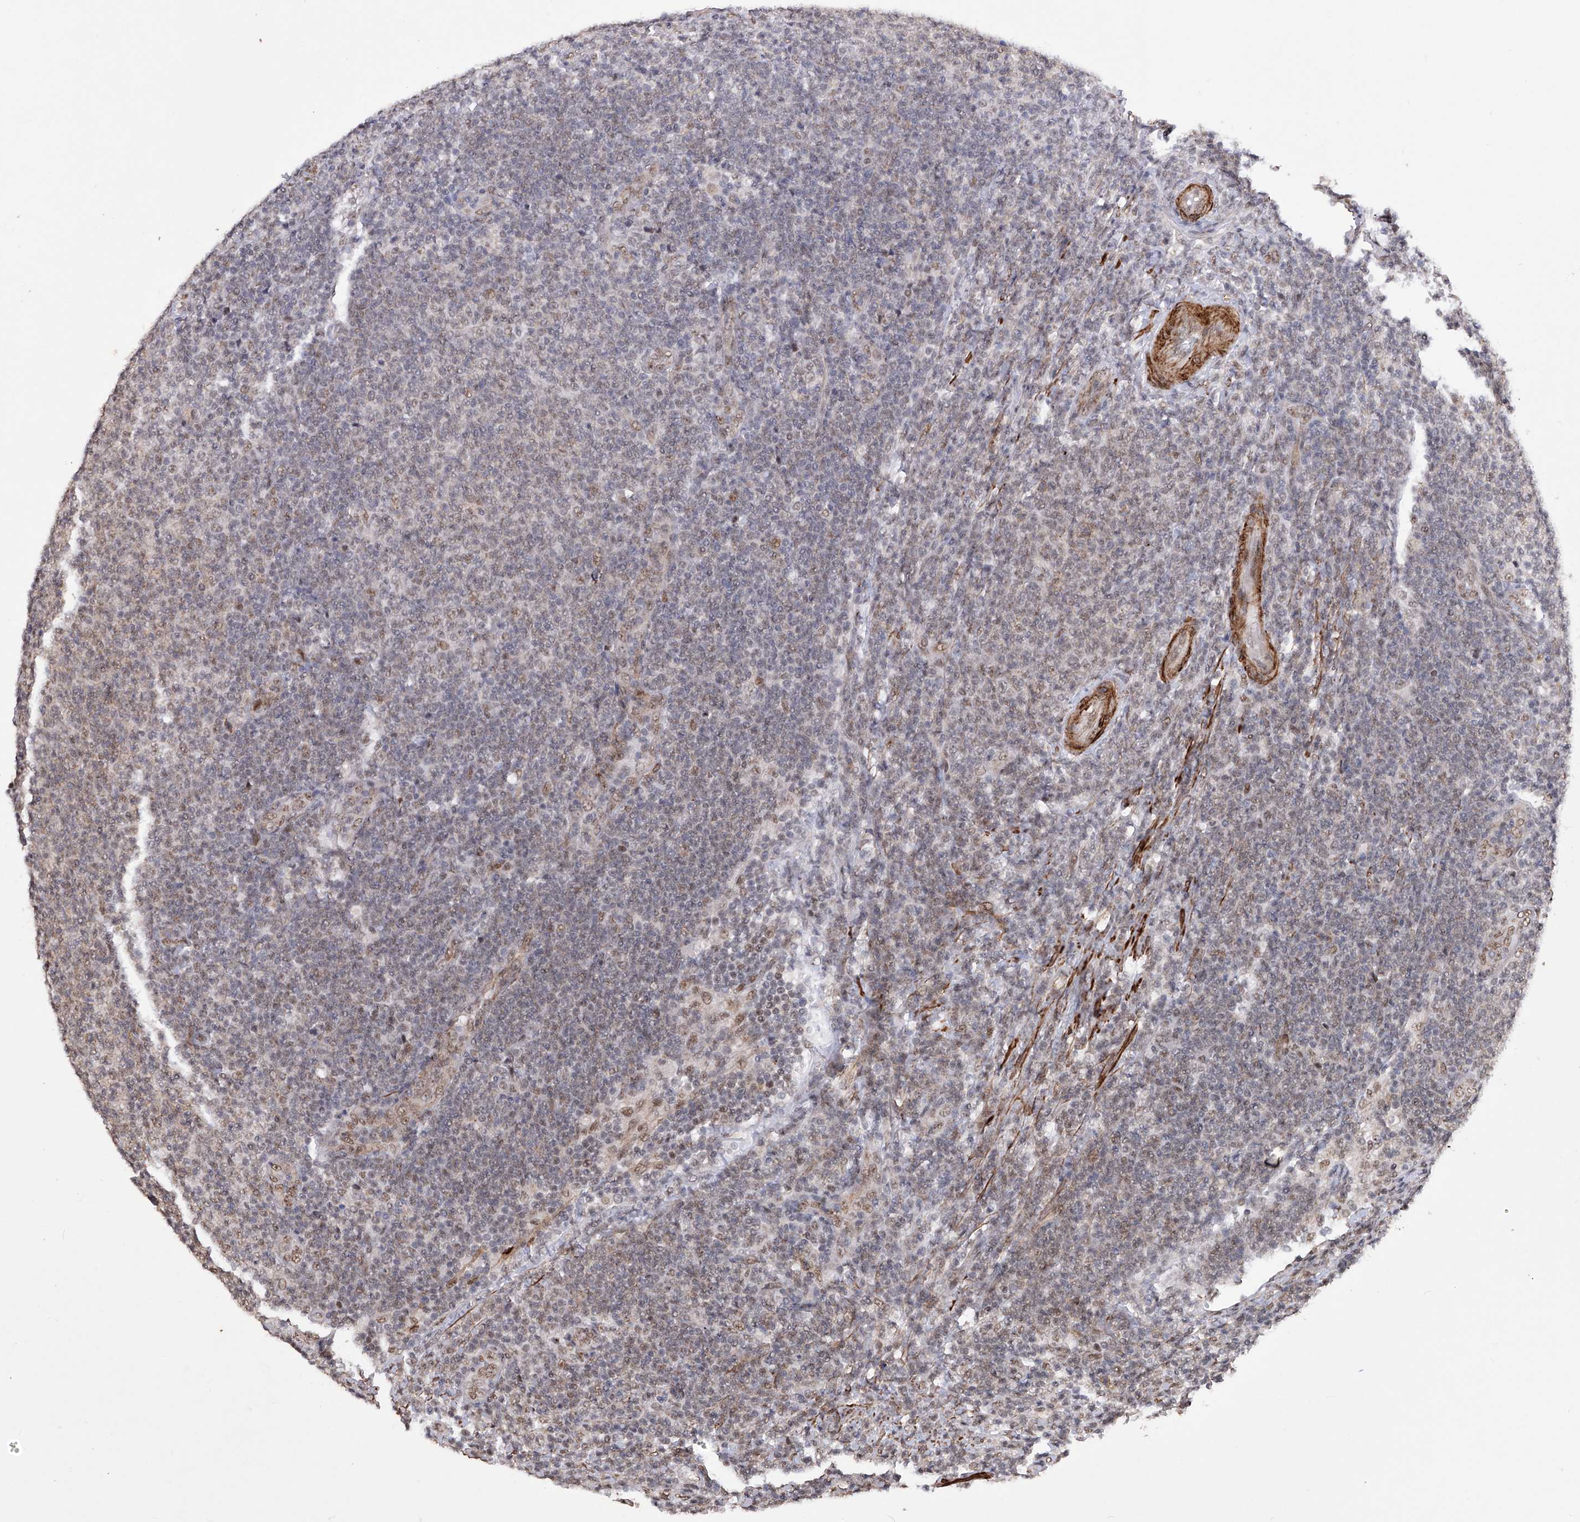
{"staining": {"intensity": "weak", "quantity": "25%-75%", "location": "nuclear"}, "tissue": "lymphoma", "cell_type": "Tumor cells", "image_type": "cancer", "snomed": [{"axis": "morphology", "description": "Malignant lymphoma, non-Hodgkin's type, Low grade"}, {"axis": "topography", "description": "Lymph node"}], "caption": "A brown stain shows weak nuclear expression of a protein in human low-grade malignant lymphoma, non-Hodgkin's type tumor cells.", "gene": "NFATC4", "patient": {"sex": "male", "age": 66}}